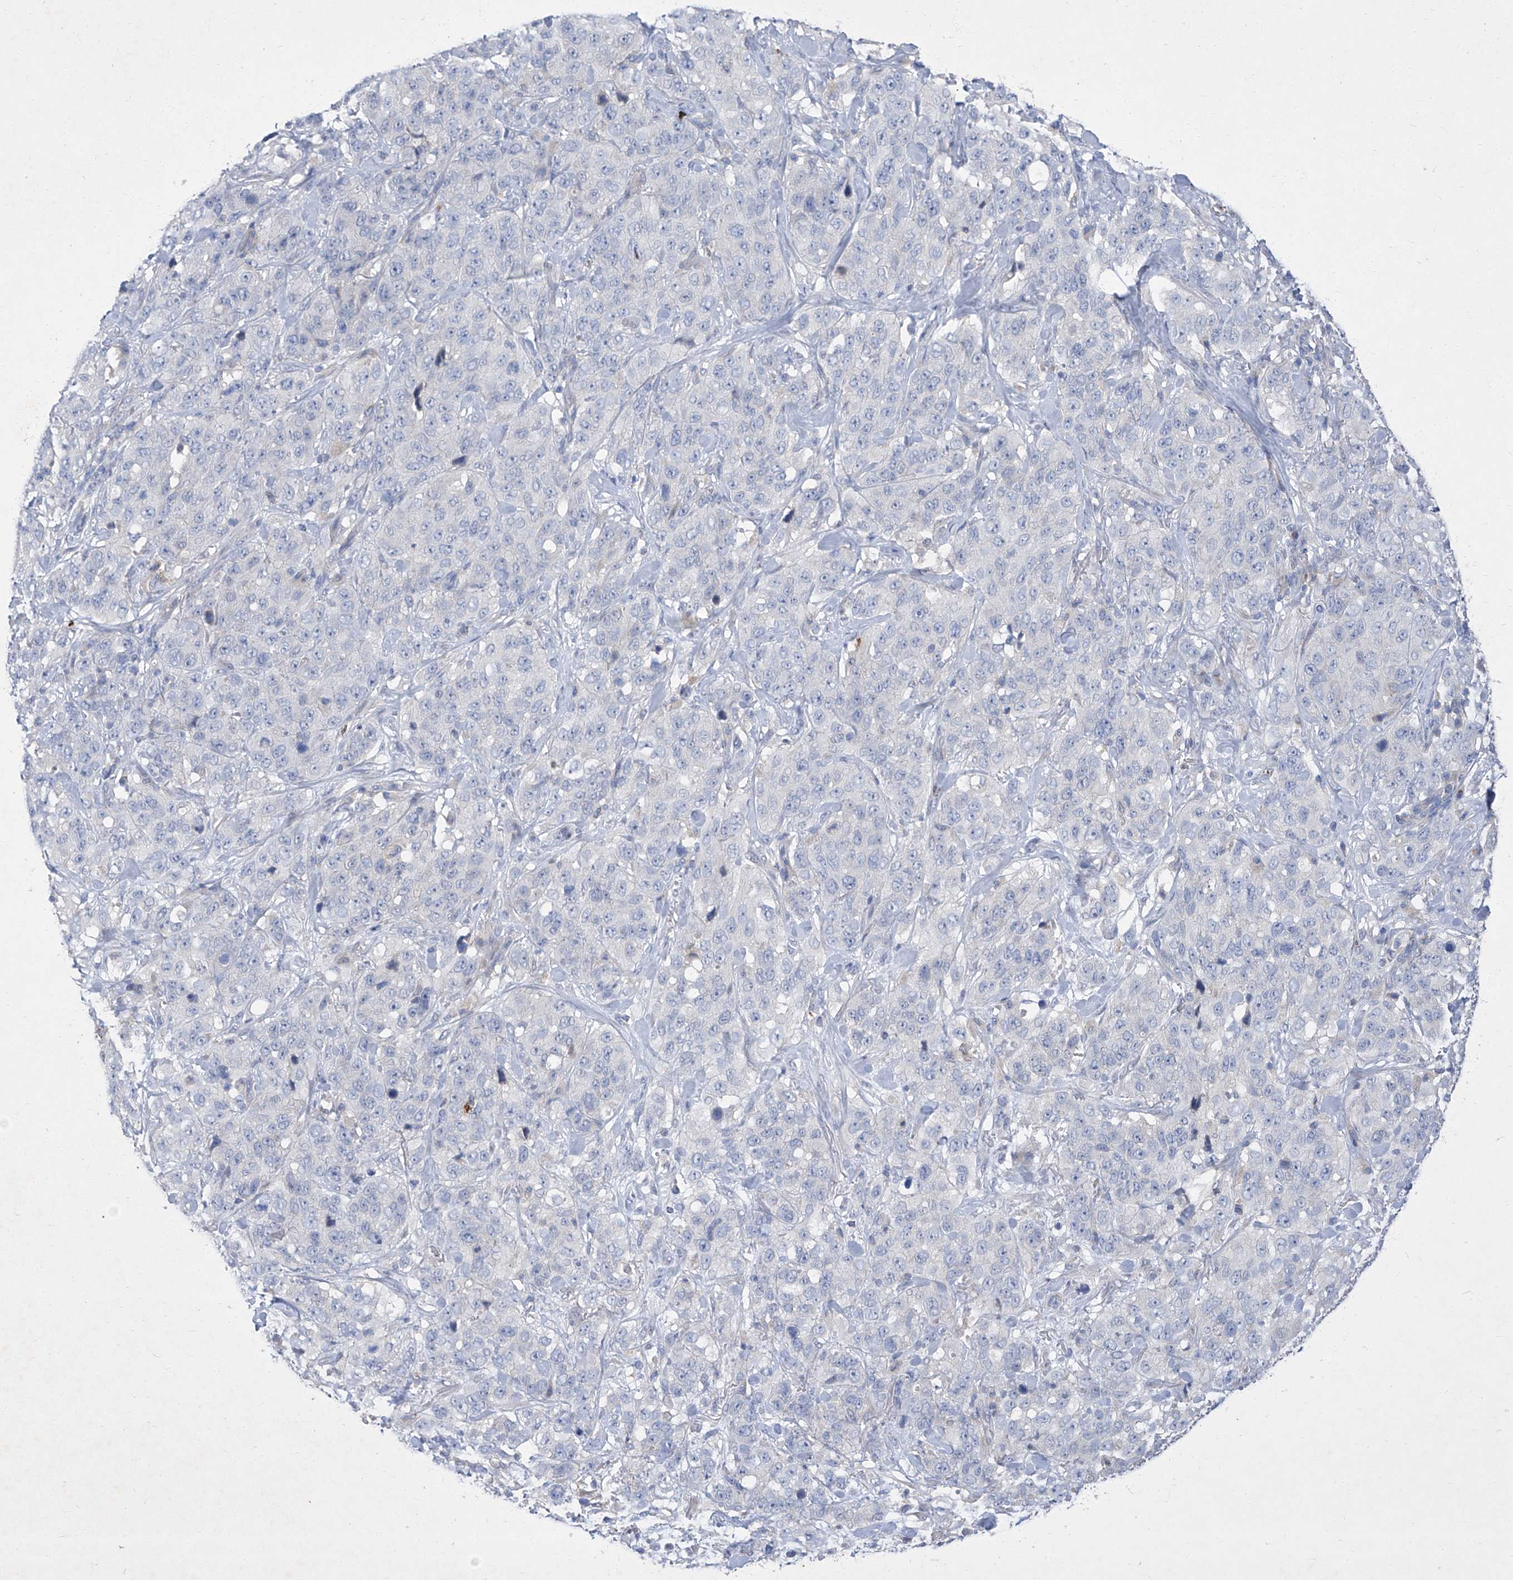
{"staining": {"intensity": "negative", "quantity": "none", "location": "none"}, "tissue": "stomach cancer", "cell_type": "Tumor cells", "image_type": "cancer", "snomed": [{"axis": "morphology", "description": "Adenocarcinoma, NOS"}, {"axis": "topography", "description": "Stomach"}], "caption": "There is no significant expression in tumor cells of stomach cancer (adenocarcinoma).", "gene": "SBK2", "patient": {"sex": "male", "age": 48}}